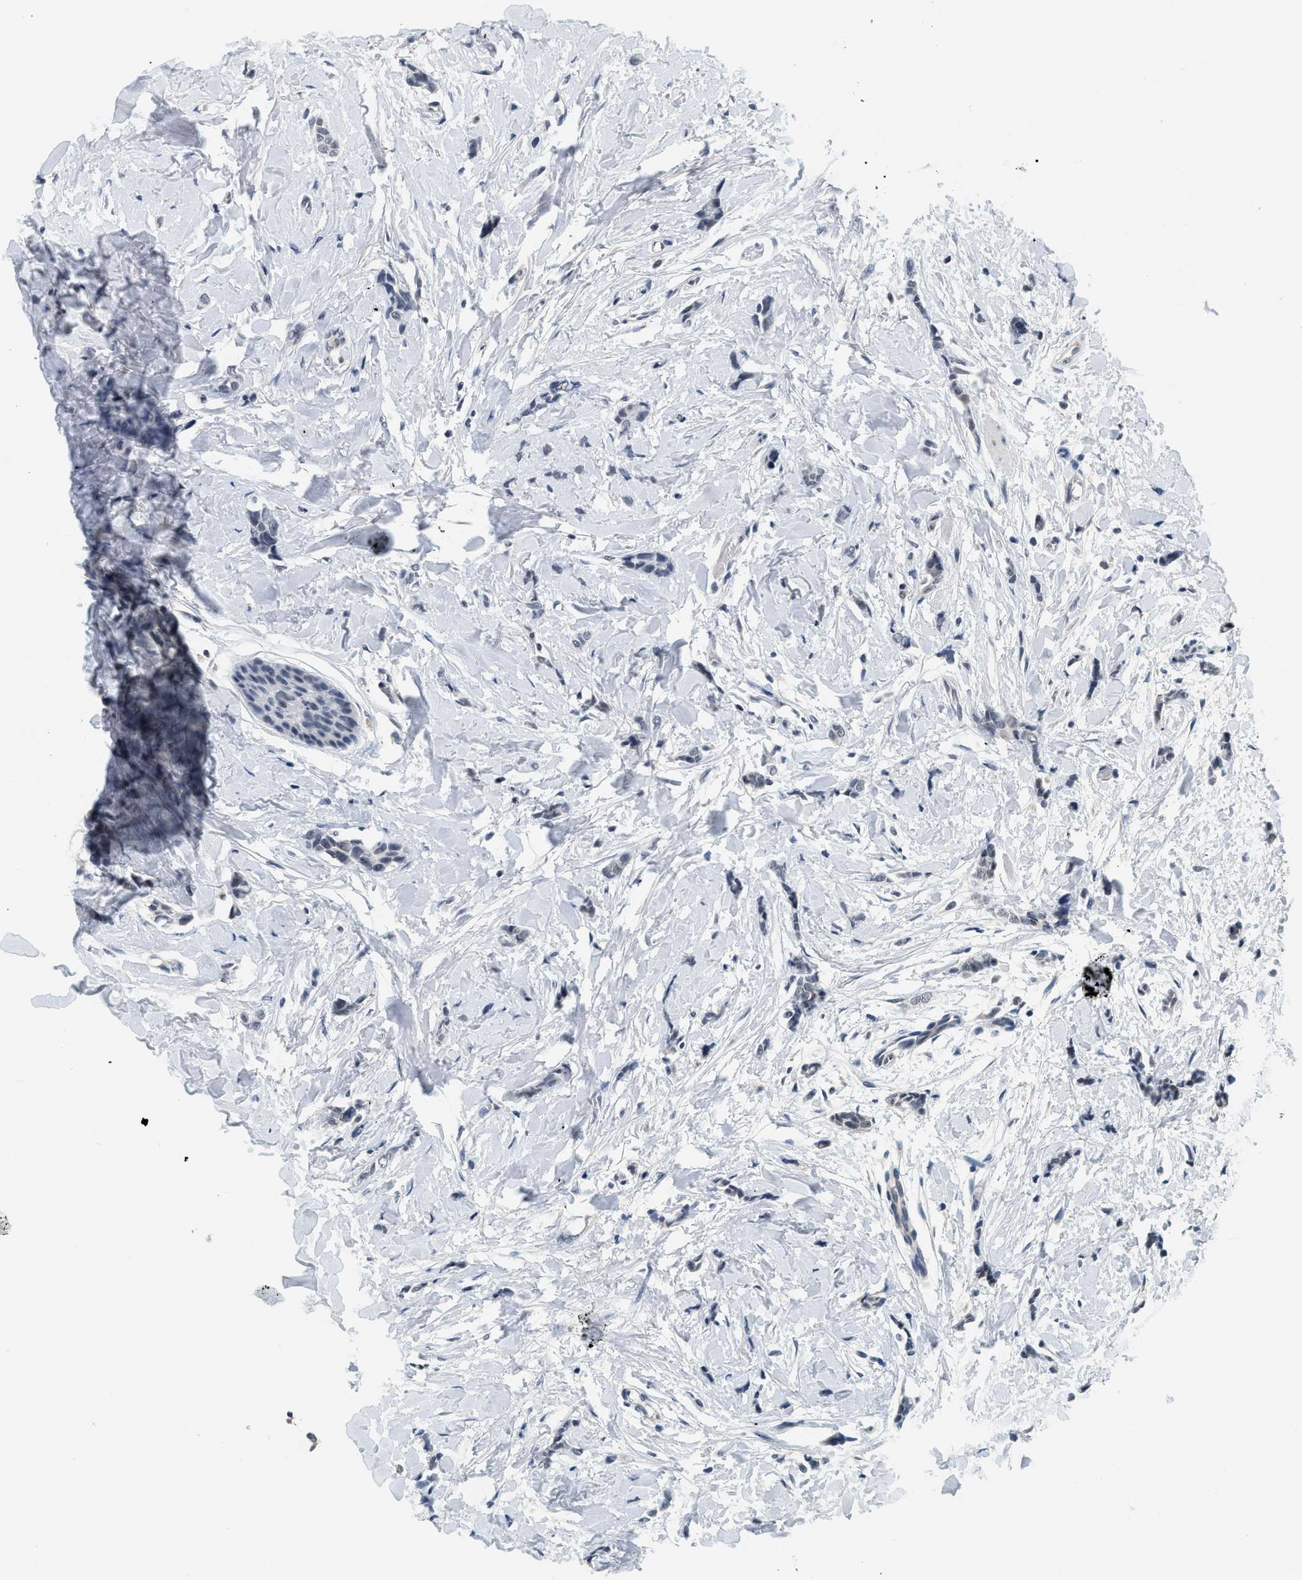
{"staining": {"intensity": "negative", "quantity": "none", "location": "none"}, "tissue": "breast cancer", "cell_type": "Tumor cells", "image_type": "cancer", "snomed": [{"axis": "morphology", "description": "Lobular carcinoma"}, {"axis": "topography", "description": "Skin"}, {"axis": "topography", "description": "Breast"}], "caption": "Lobular carcinoma (breast) was stained to show a protein in brown. There is no significant expression in tumor cells.", "gene": "MZF1", "patient": {"sex": "female", "age": 46}}